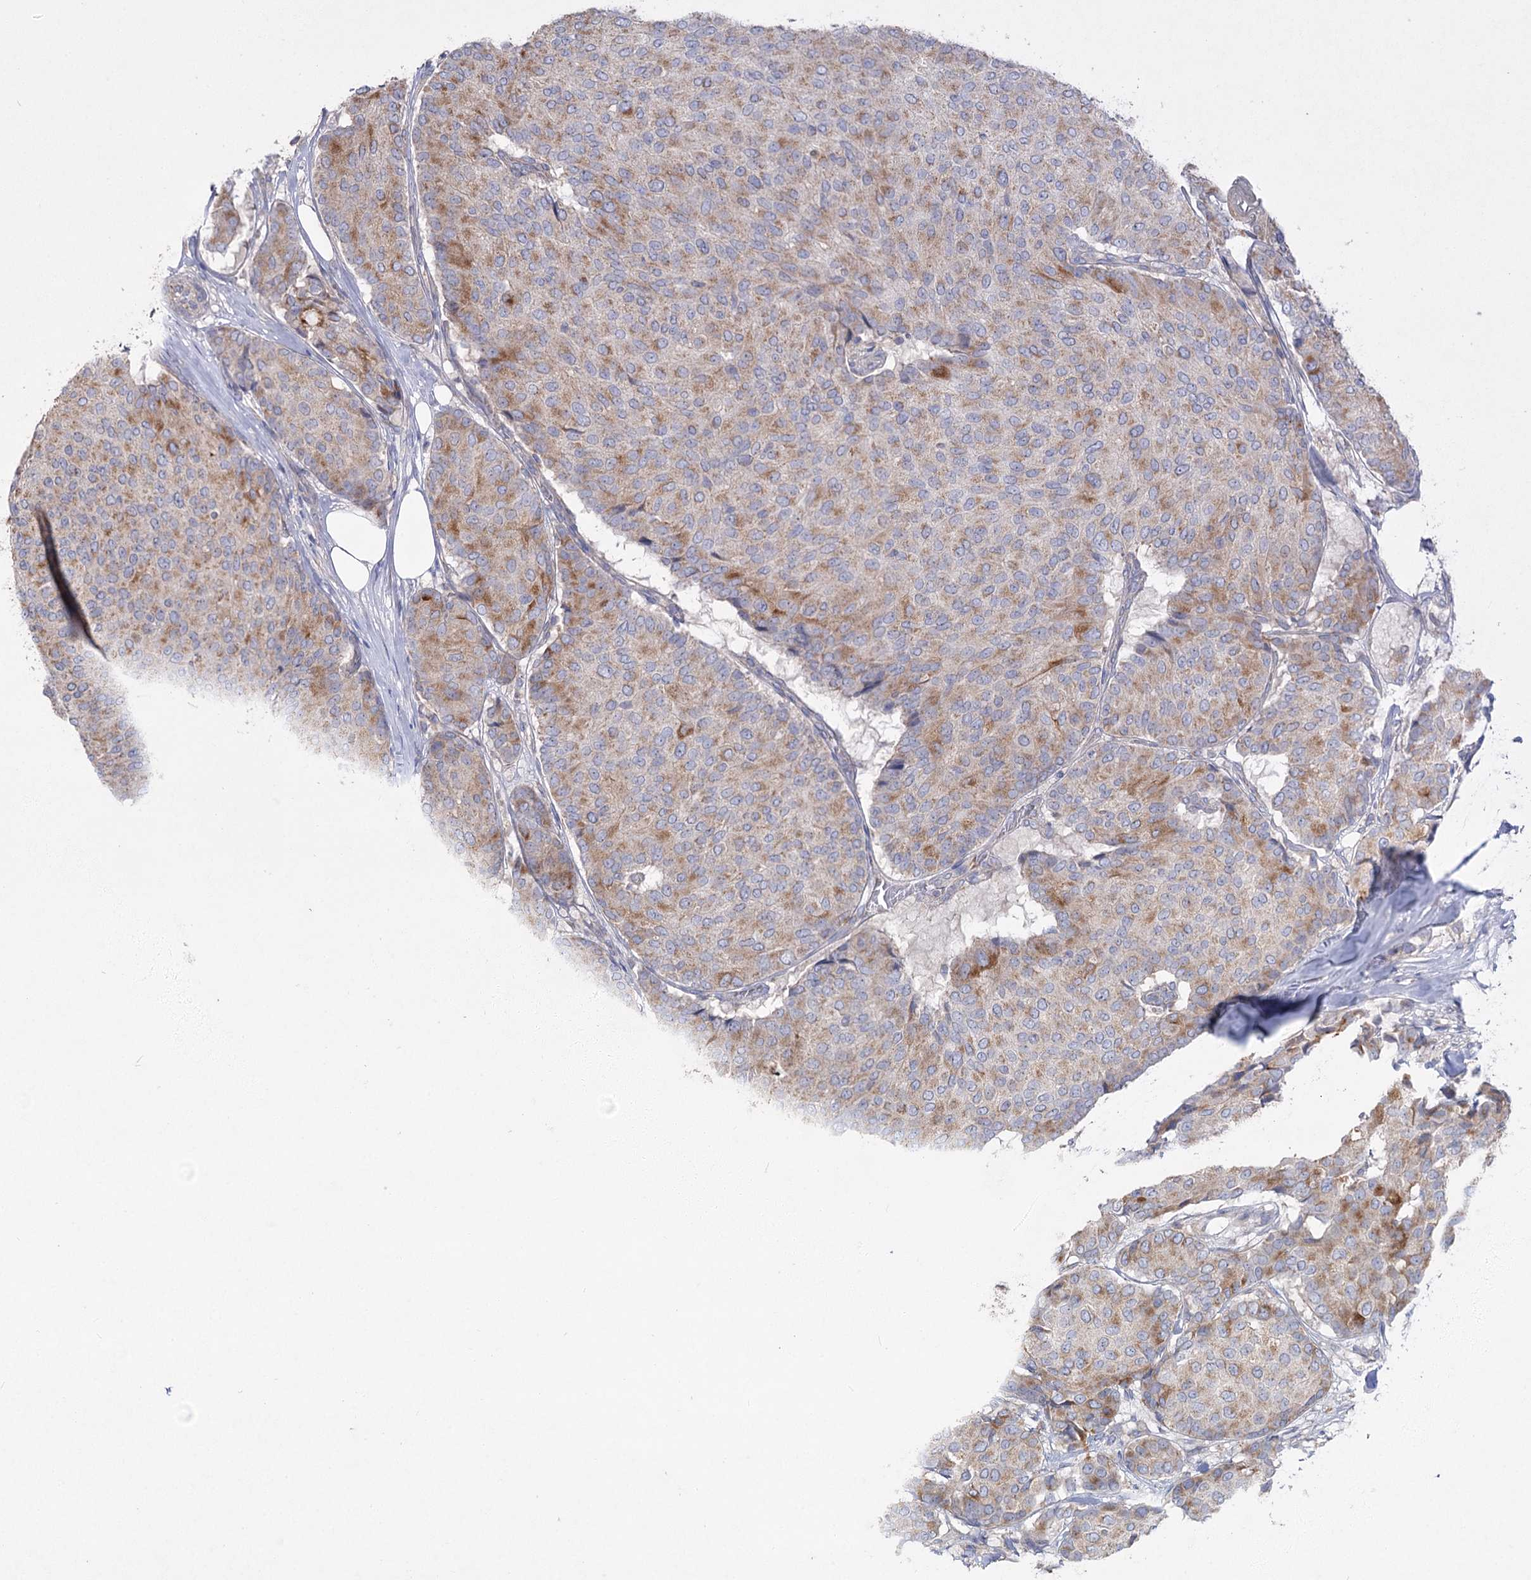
{"staining": {"intensity": "moderate", "quantity": "25%-75%", "location": "cytoplasmic/membranous"}, "tissue": "breast cancer", "cell_type": "Tumor cells", "image_type": "cancer", "snomed": [{"axis": "morphology", "description": "Duct carcinoma"}, {"axis": "topography", "description": "Breast"}], "caption": "Protein analysis of breast cancer tissue displays moderate cytoplasmic/membranous positivity in approximately 25%-75% of tumor cells.", "gene": "TMEM187", "patient": {"sex": "female", "age": 75}}